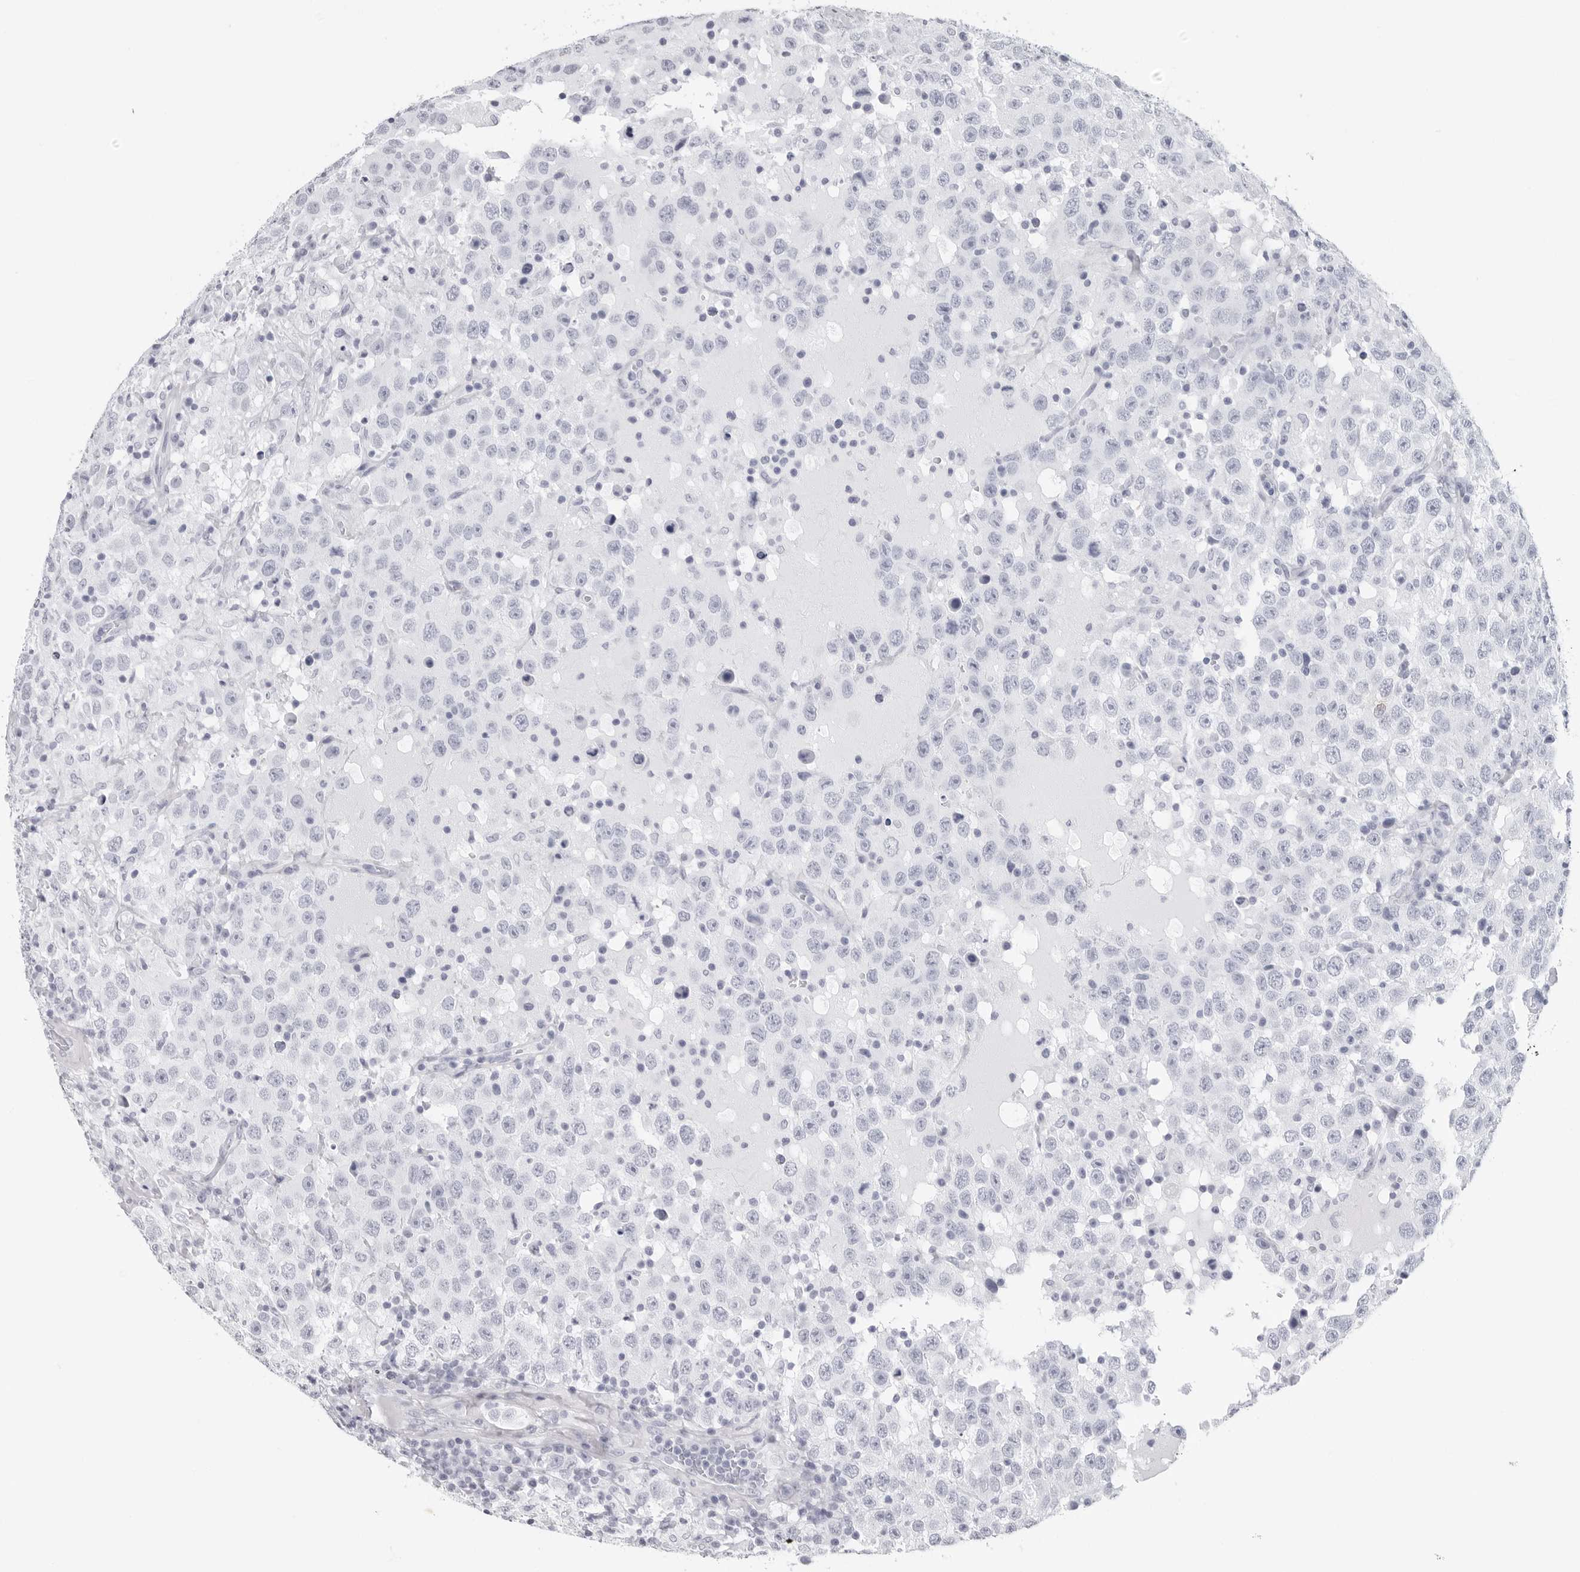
{"staining": {"intensity": "negative", "quantity": "none", "location": "none"}, "tissue": "testis cancer", "cell_type": "Tumor cells", "image_type": "cancer", "snomed": [{"axis": "morphology", "description": "Seminoma, NOS"}, {"axis": "topography", "description": "Testis"}], "caption": "An IHC image of testis cancer is shown. There is no staining in tumor cells of testis cancer. The staining is performed using DAB brown chromogen with nuclei counter-stained in using hematoxylin.", "gene": "CST2", "patient": {"sex": "male", "age": 41}}